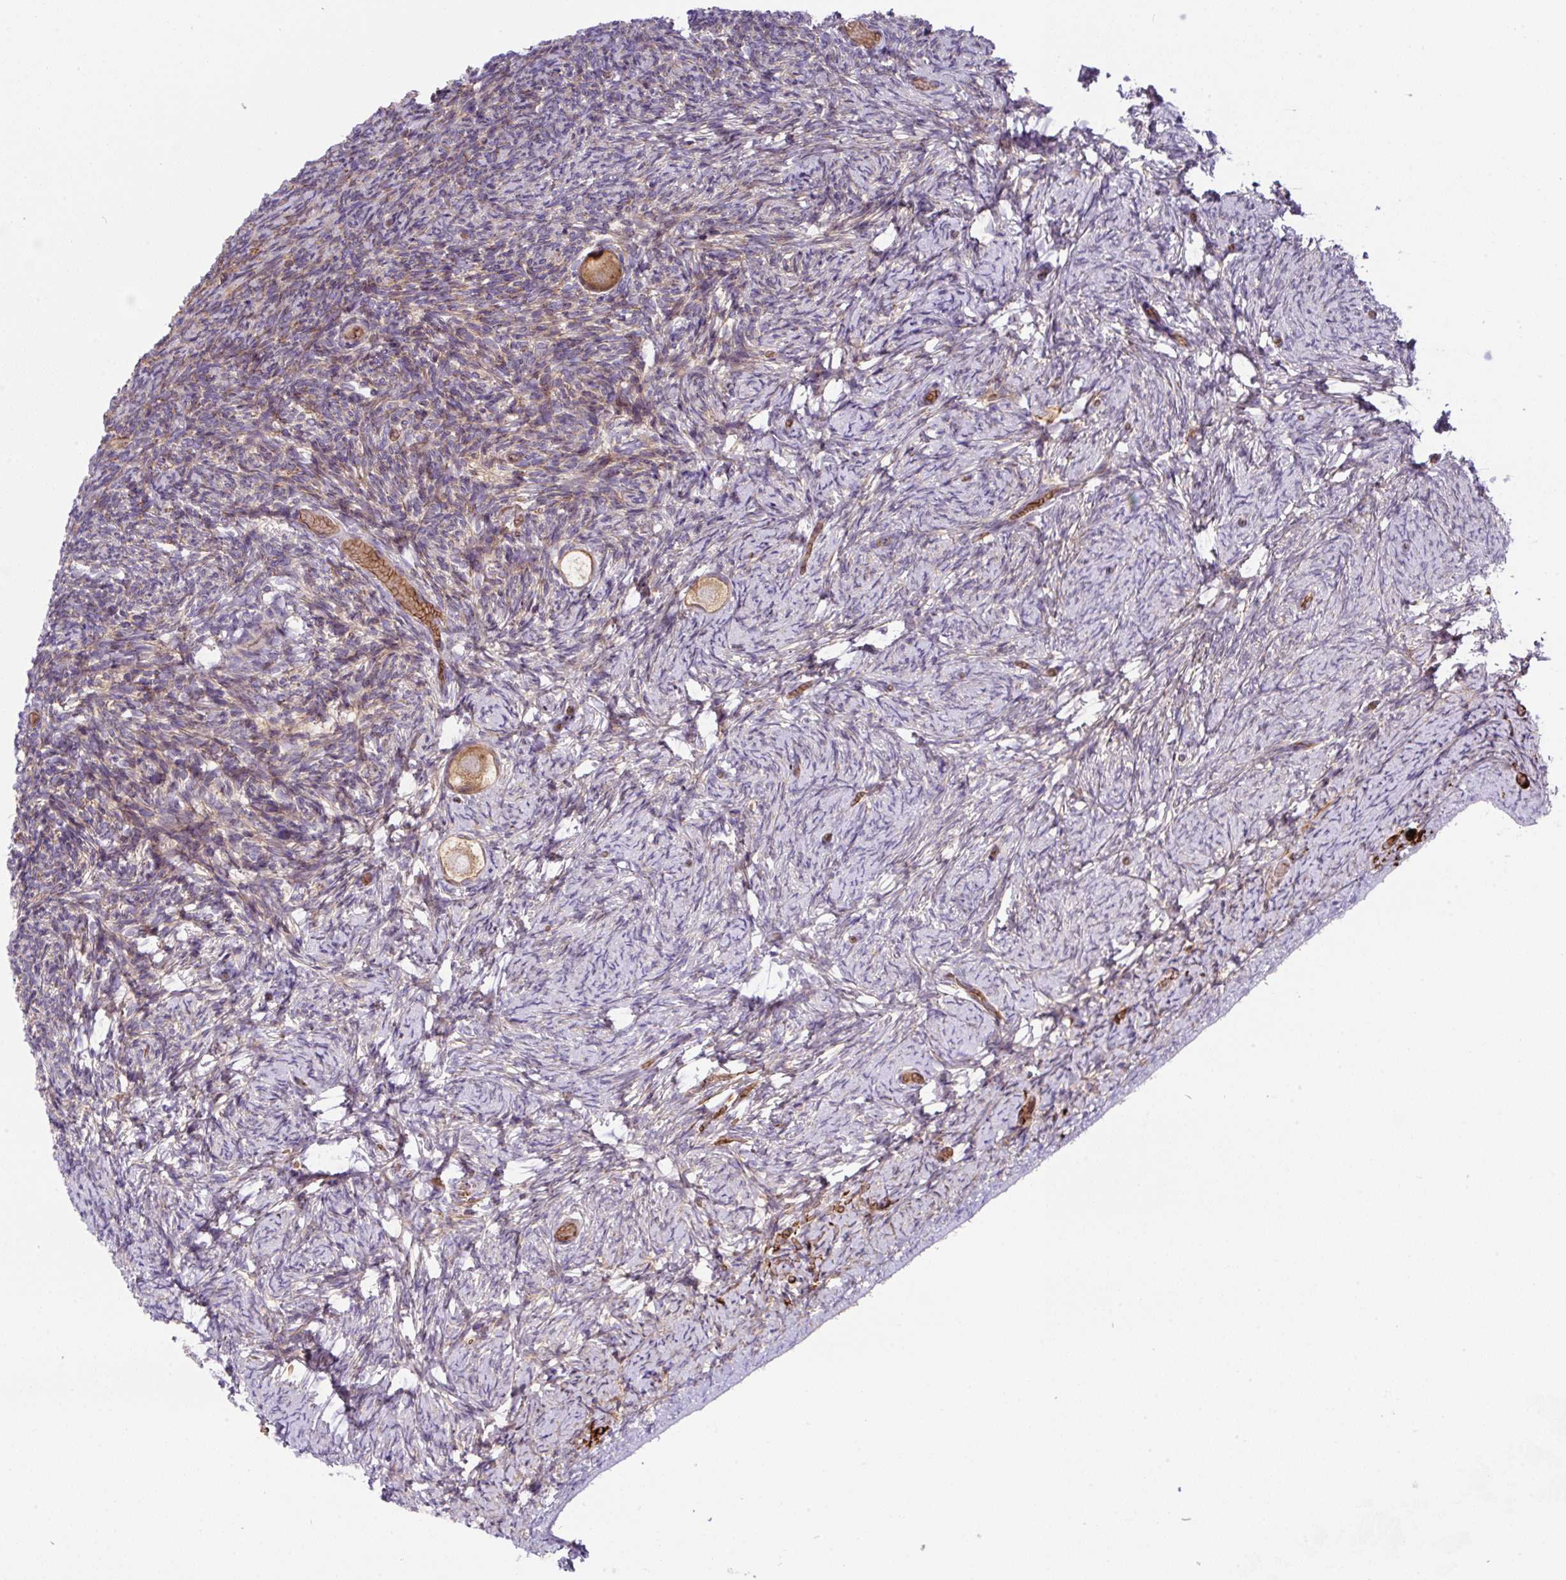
{"staining": {"intensity": "moderate", "quantity": "25%-75%", "location": "cytoplasmic/membranous"}, "tissue": "ovary", "cell_type": "Follicle cells", "image_type": "normal", "snomed": [{"axis": "morphology", "description": "Normal tissue, NOS"}, {"axis": "topography", "description": "Ovary"}], "caption": "High-magnification brightfield microscopy of benign ovary stained with DAB (3,3'-diaminobenzidine) (brown) and counterstained with hematoxylin (blue). follicle cells exhibit moderate cytoplasmic/membranous positivity is appreciated in about25%-75% of cells.", "gene": "APOBEC3D", "patient": {"sex": "female", "age": 34}}